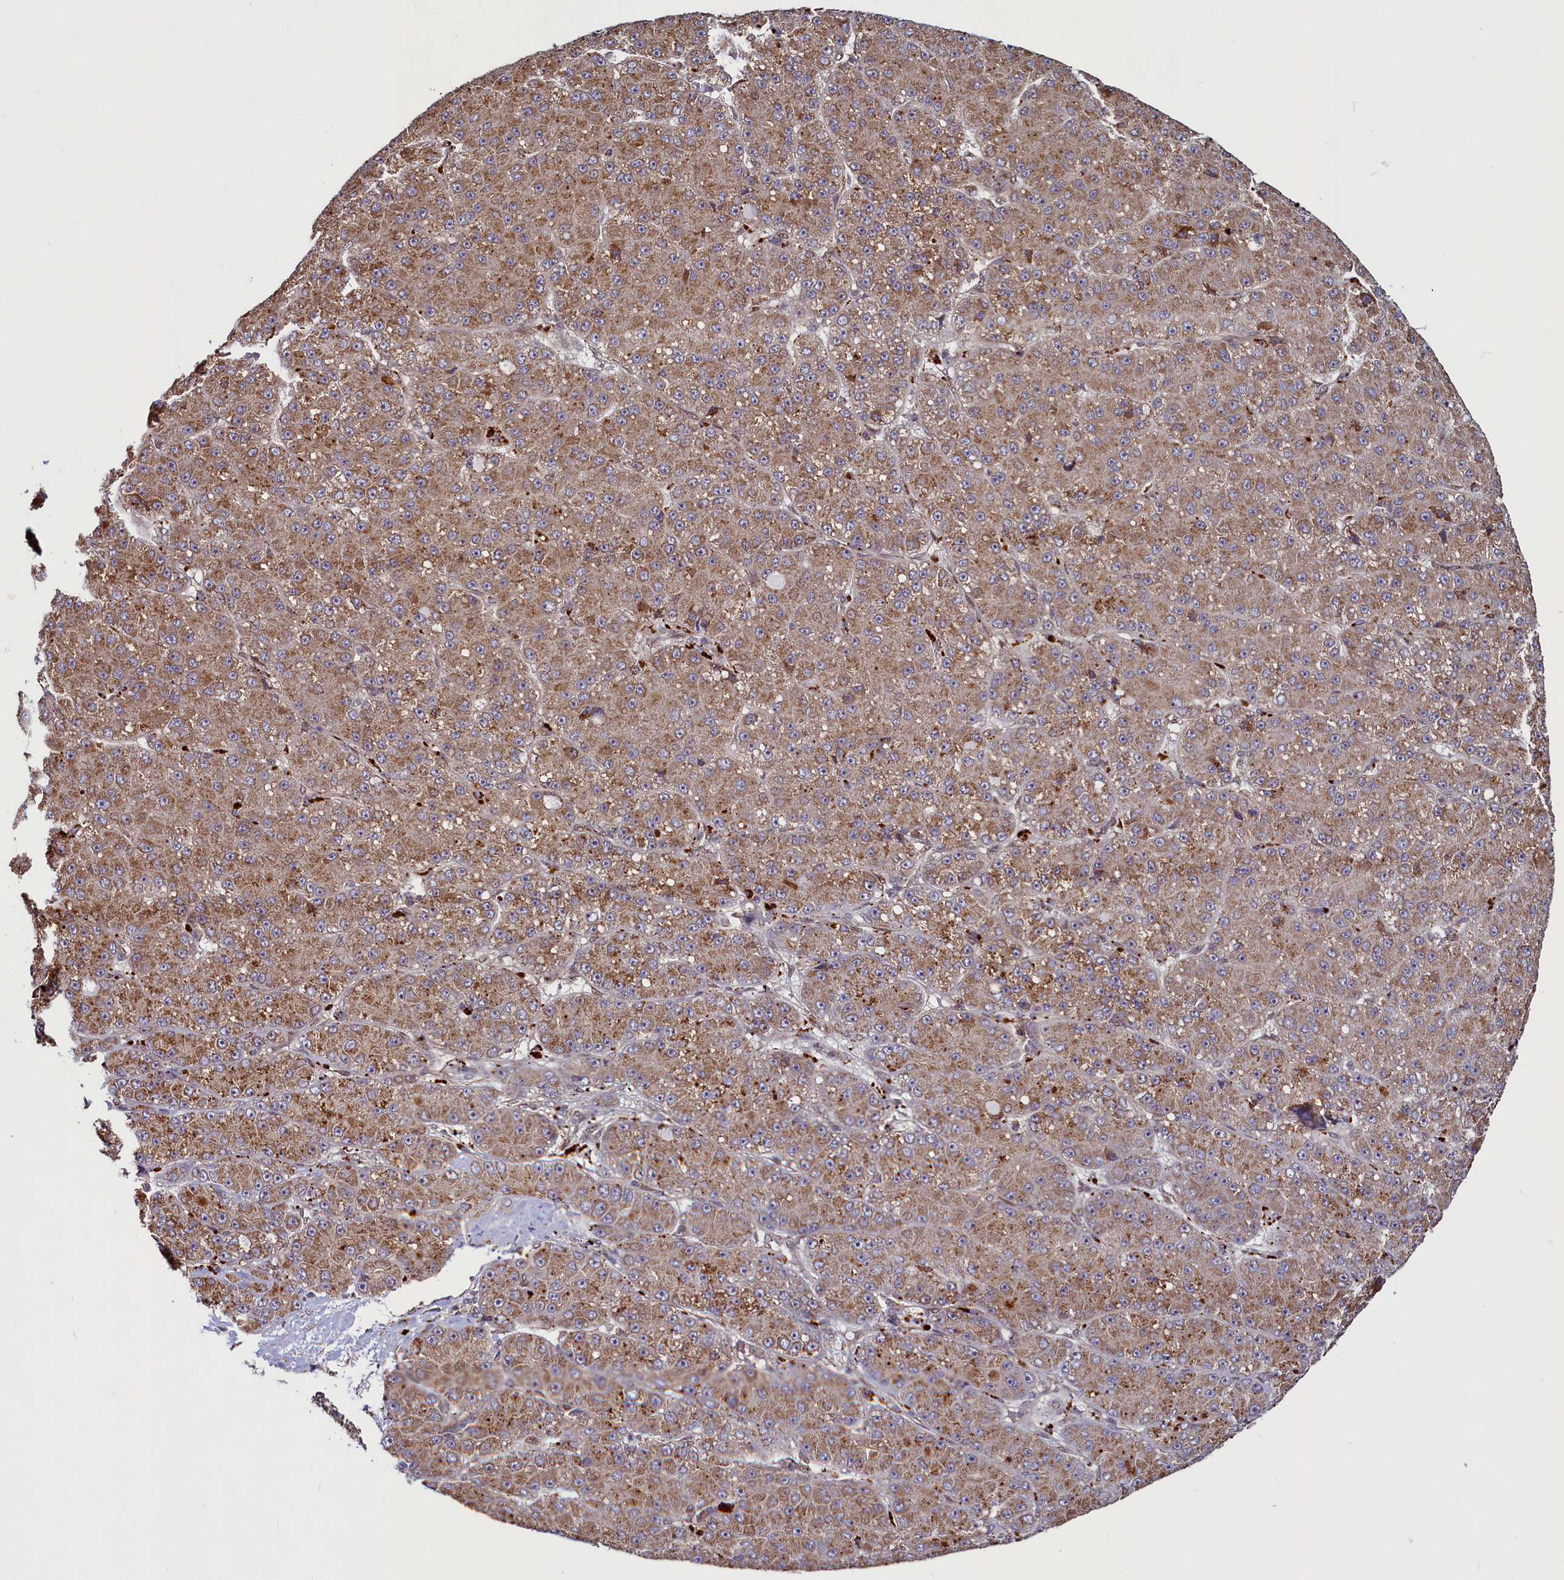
{"staining": {"intensity": "moderate", "quantity": ">75%", "location": "cytoplasmic/membranous"}, "tissue": "liver cancer", "cell_type": "Tumor cells", "image_type": "cancer", "snomed": [{"axis": "morphology", "description": "Carcinoma, Hepatocellular, NOS"}, {"axis": "topography", "description": "Liver"}], "caption": "An image showing moderate cytoplasmic/membranous staining in about >75% of tumor cells in liver cancer, as visualized by brown immunohistochemical staining.", "gene": "ZNF577", "patient": {"sex": "male", "age": 67}}